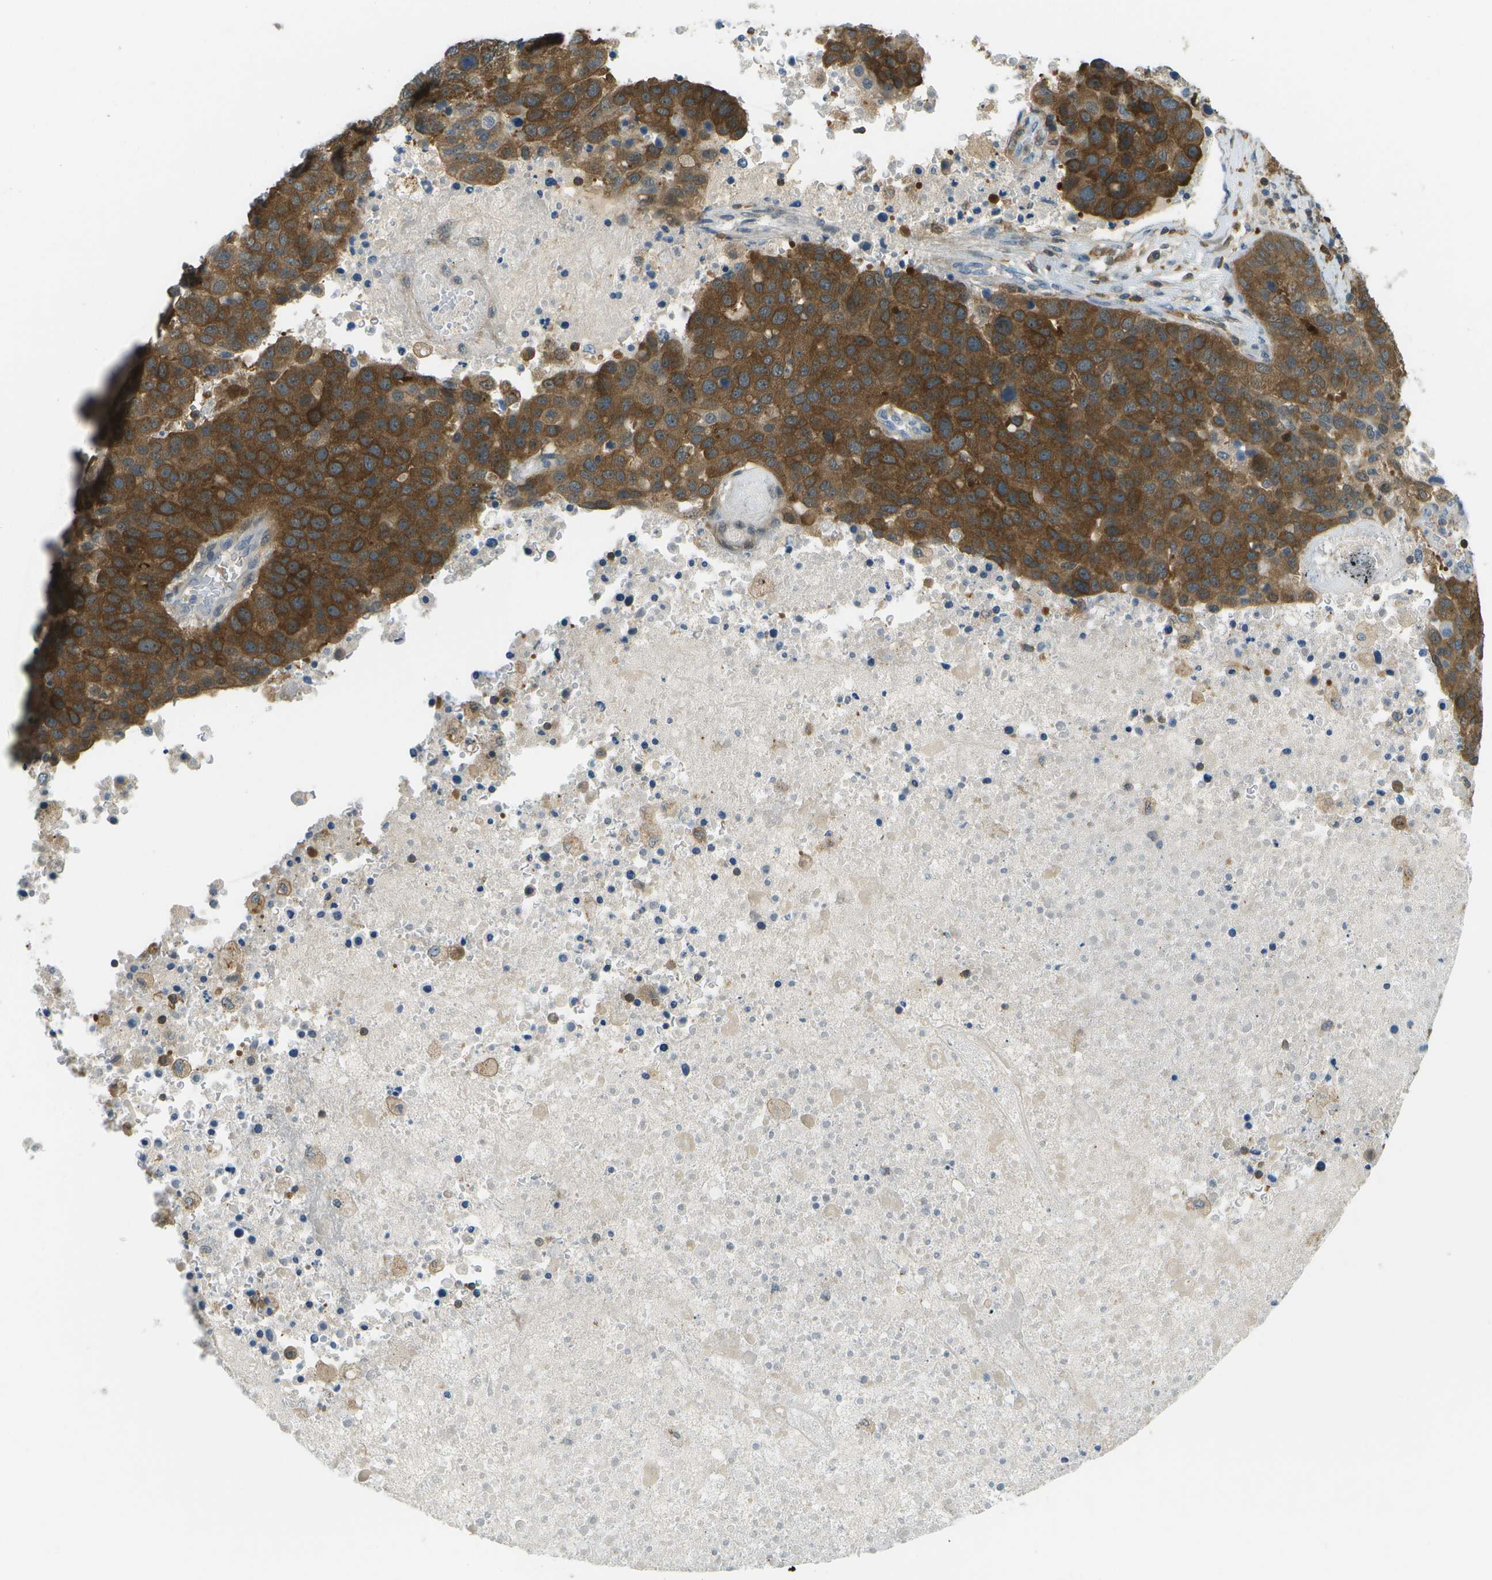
{"staining": {"intensity": "strong", "quantity": ">75%", "location": "cytoplasmic/membranous"}, "tissue": "pancreatic cancer", "cell_type": "Tumor cells", "image_type": "cancer", "snomed": [{"axis": "morphology", "description": "Adenocarcinoma, NOS"}, {"axis": "topography", "description": "Pancreas"}], "caption": "Protein expression analysis of human adenocarcinoma (pancreatic) reveals strong cytoplasmic/membranous staining in approximately >75% of tumor cells.", "gene": "CDH23", "patient": {"sex": "female", "age": 61}}